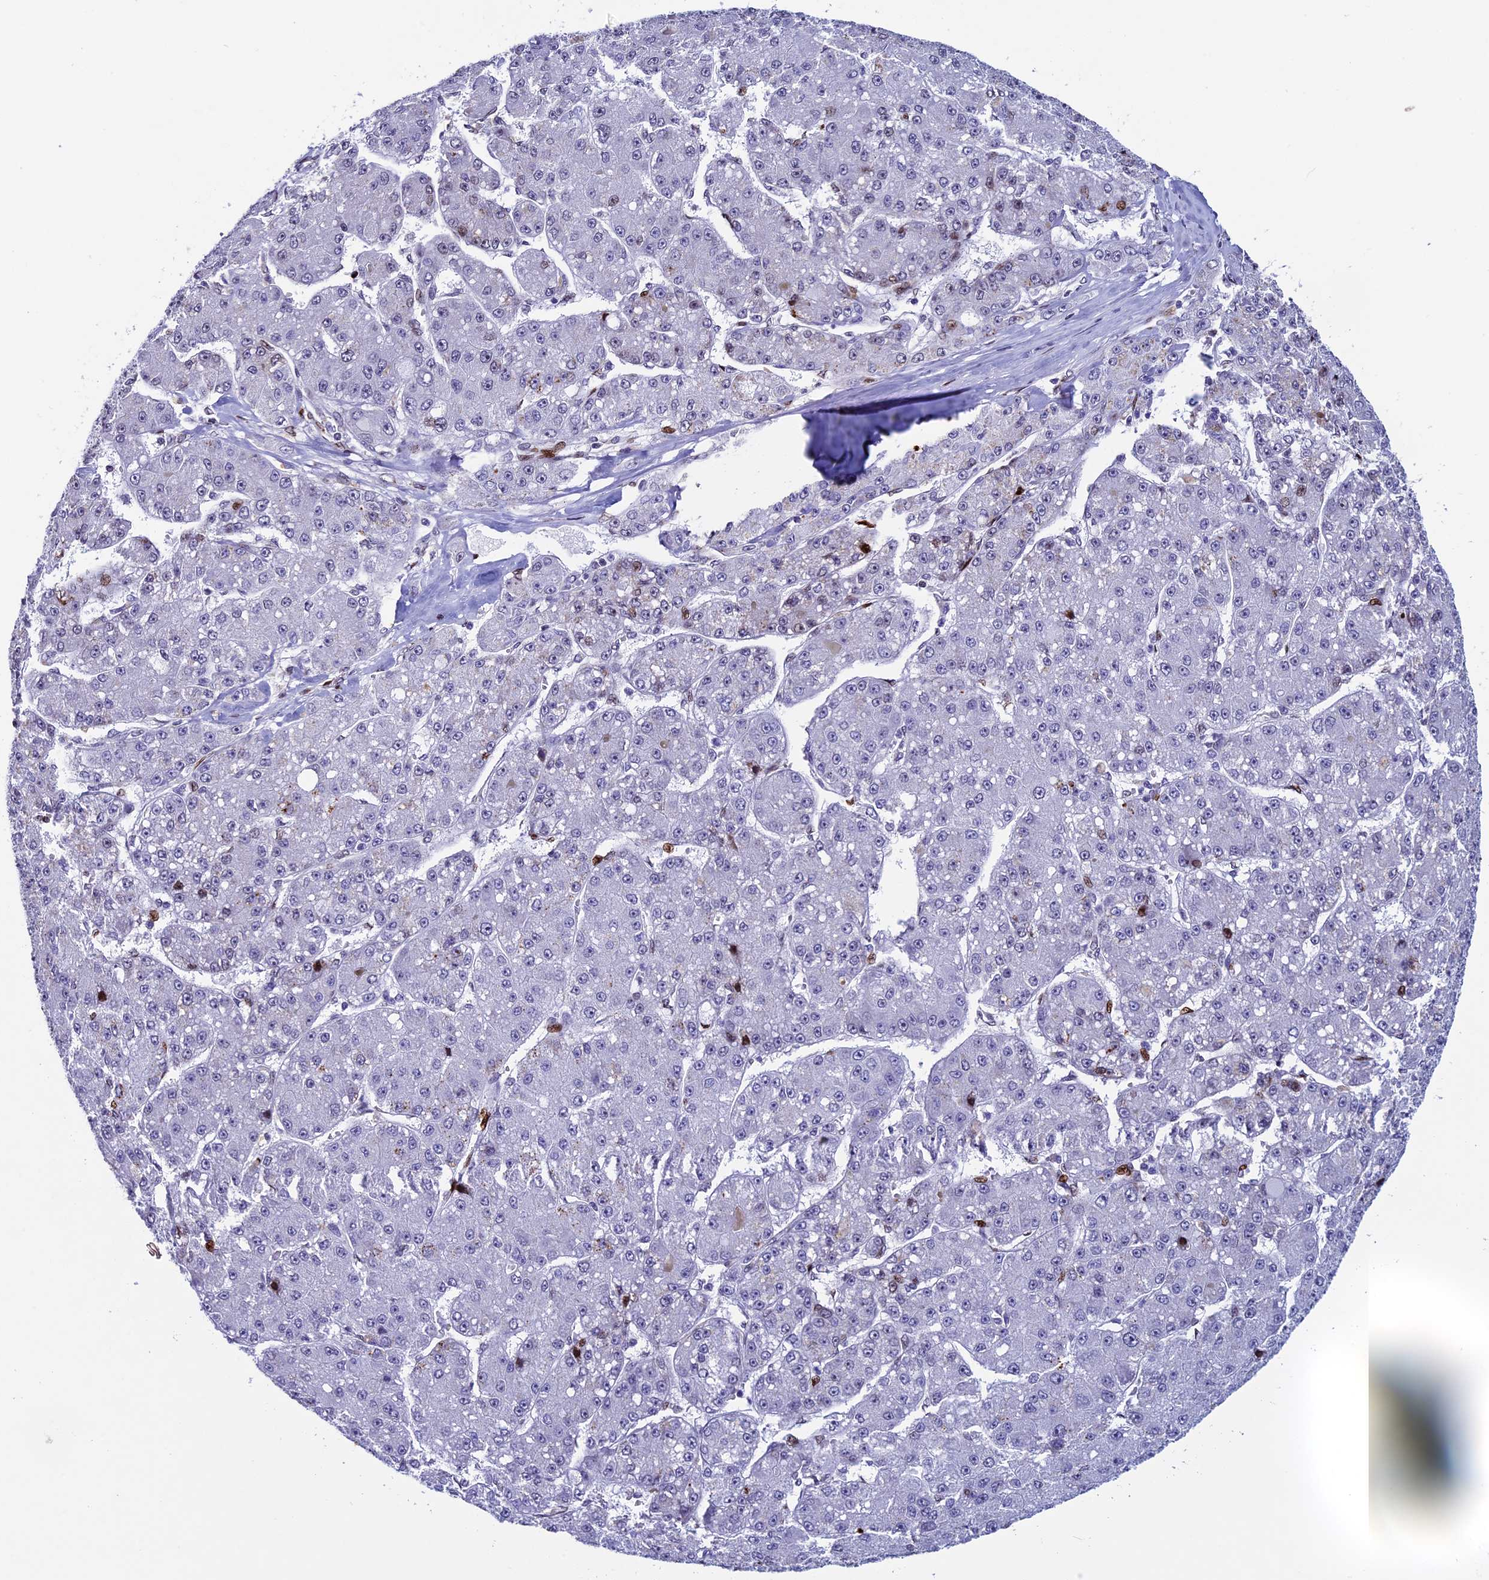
{"staining": {"intensity": "negative", "quantity": "none", "location": "none"}, "tissue": "liver cancer", "cell_type": "Tumor cells", "image_type": "cancer", "snomed": [{"axis": "morphology", "description": "Carcinoma, Hepatocellular, NOS"}, {"axis": "topography", "description": "Liver"}], "caption": "IHC histopathology image of liver cancer (hepatocellular carcinoma) stained for a protein (brown), which exhibits no positivity in tumor cells.", "gene": "BTBD3", "patient": {"sex": "male", "age": 67}}